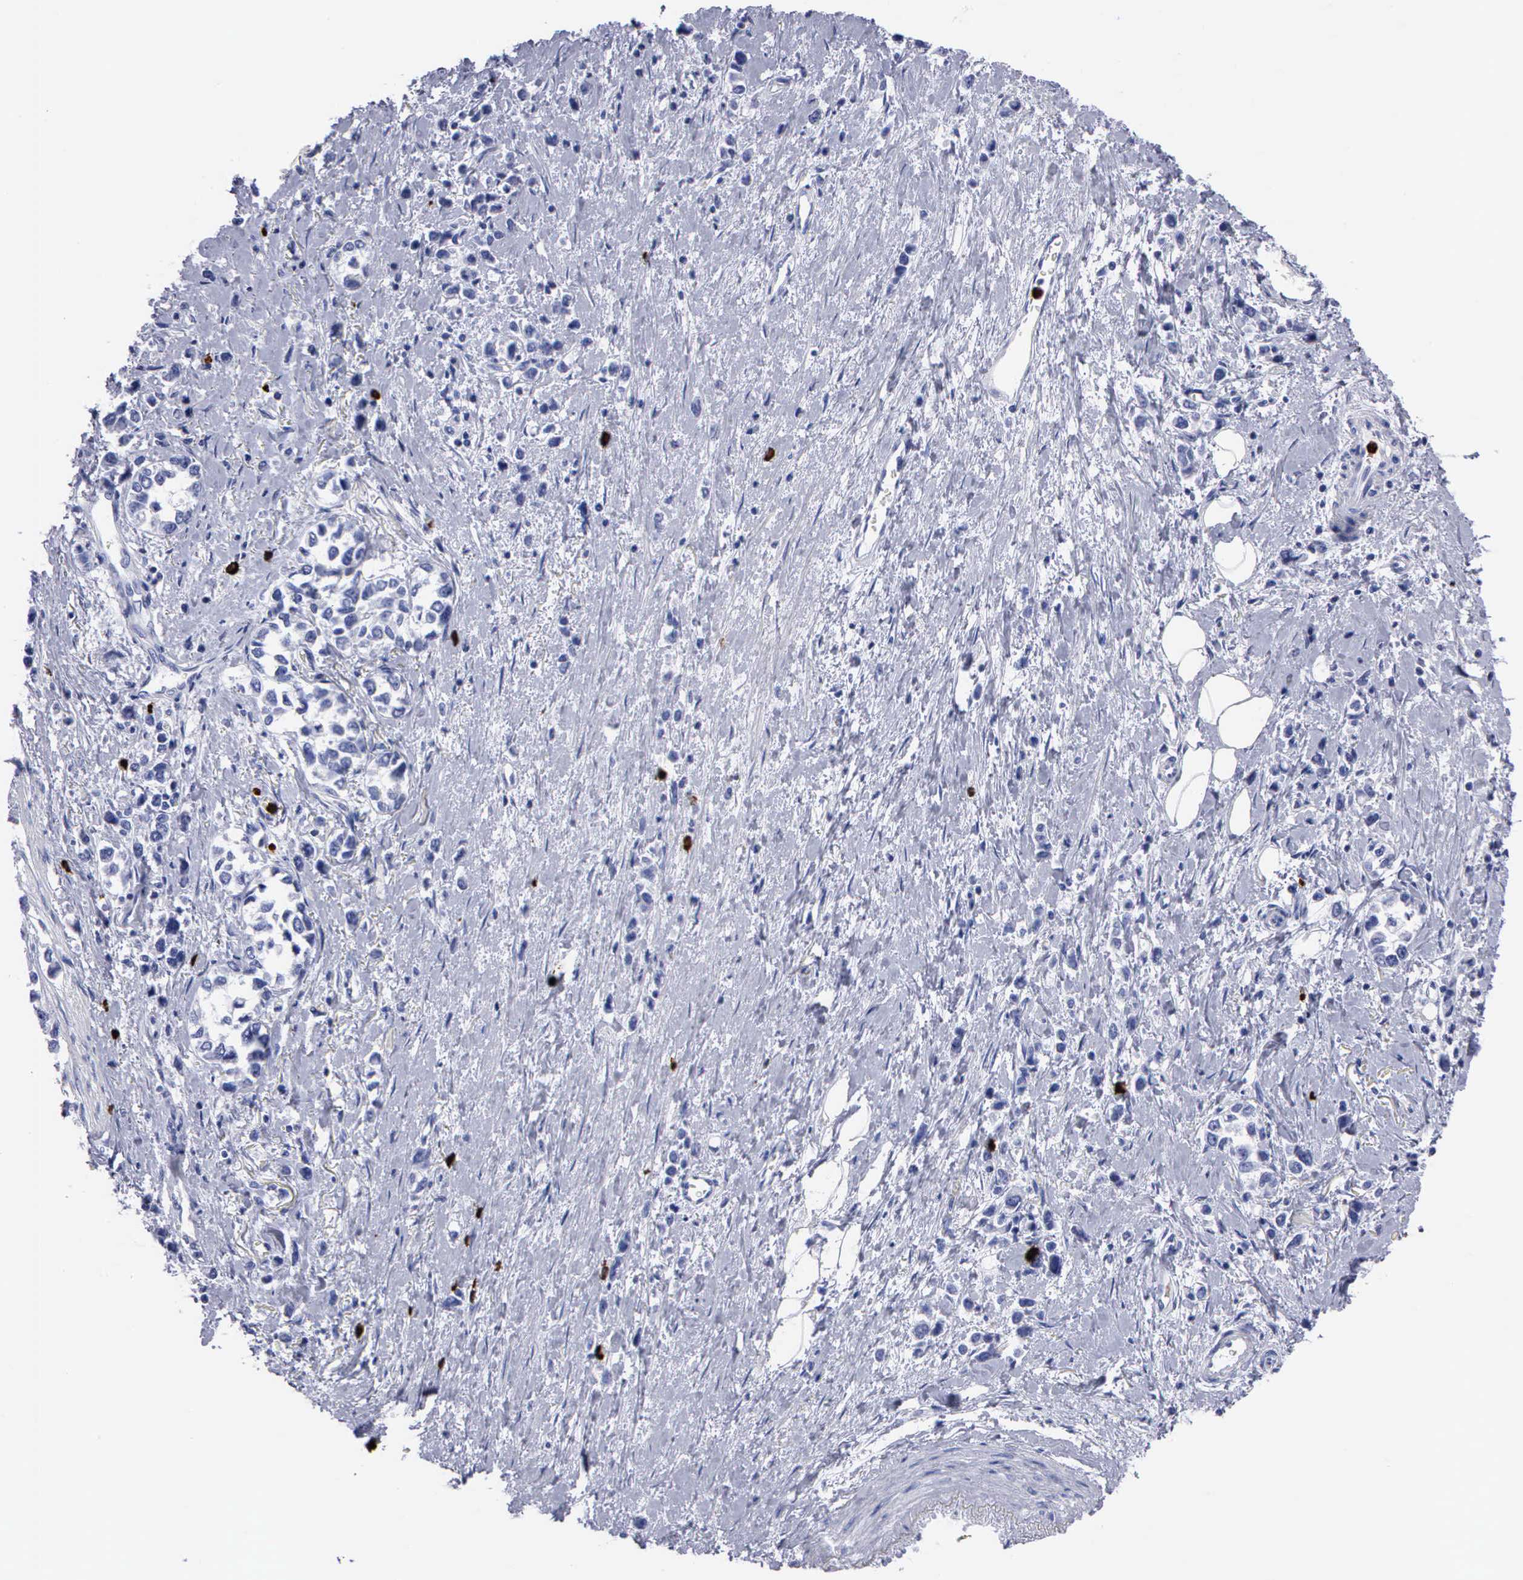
{"staining": {"intensity": "negative", "quantity": "none", "location": "none"}, "tissue": "stomach cancer", "cell_type": "Tumor cells", "image_type": "cancer", "snomed": [{"axis": "morphology", "description": "Adenocarcinoma, NOS"}, {"axis": "topography", "description": "Stomach, upper"}], "caption": "IHC image of neoplastic tissue: adenocarcinoma (stomach) stained with DAB (3,3'-diaminobenzidine) exhibits no significant protein positivity in tumor cells.", "gene": "CTSG", "patient": {"sex": "male", "age": 76}}